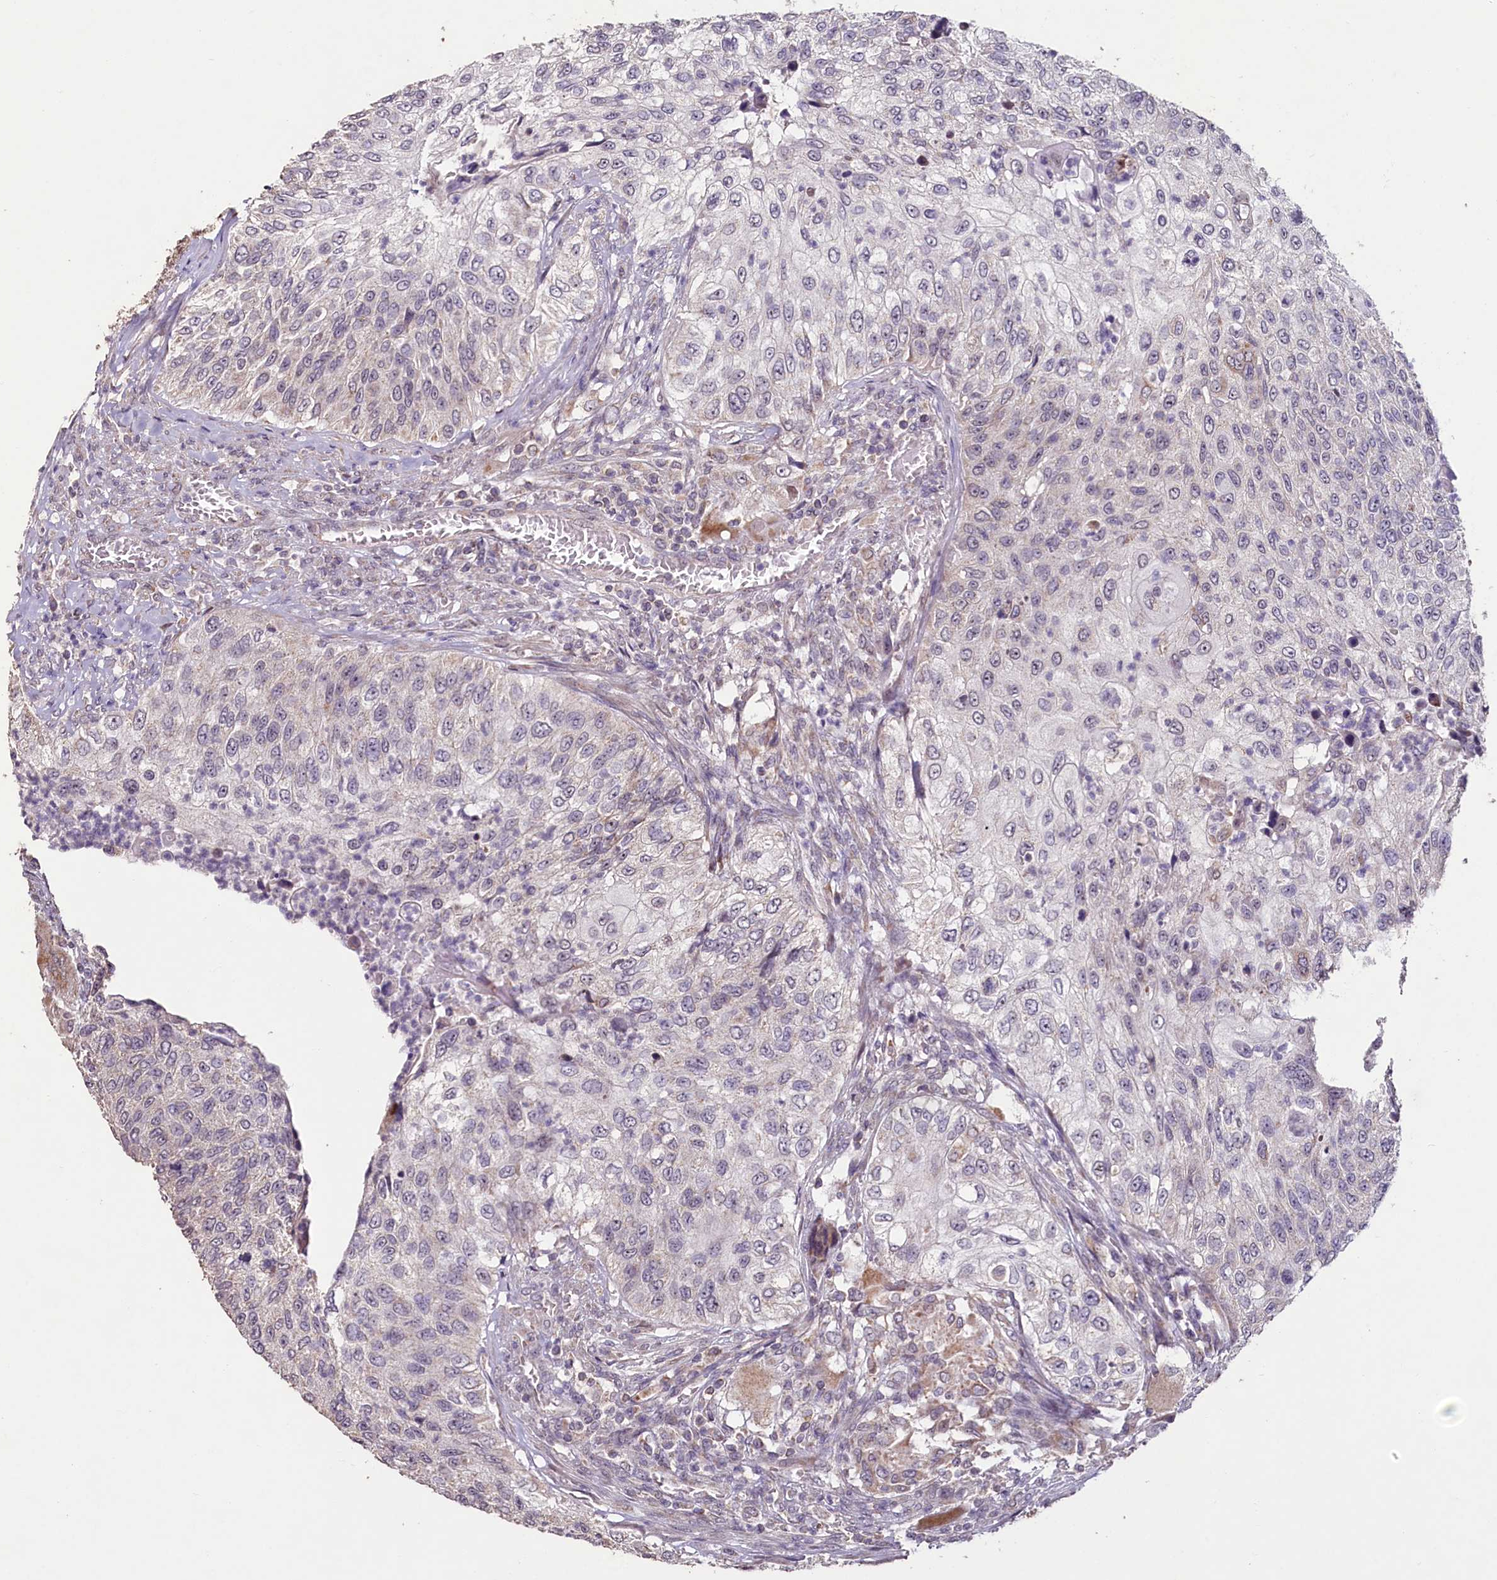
{"staining": {"intensity": "negative", "quantity": "none", "location": "none"}, "tissue": "urothelial cancer", "cell_type": "Tumor cells", "image_type": "cancer", "snomed": [{"axis": "morphology", "description": "Urothelial carcinoma, High grade"}, {"axis": "topography", "description": "Urinary bladder"}], "caption": "Tumor cells show no significant protein staining in urothelial cancer.", "gene": "PDE6D", "patient": {"sex": "female", "age": 60}}